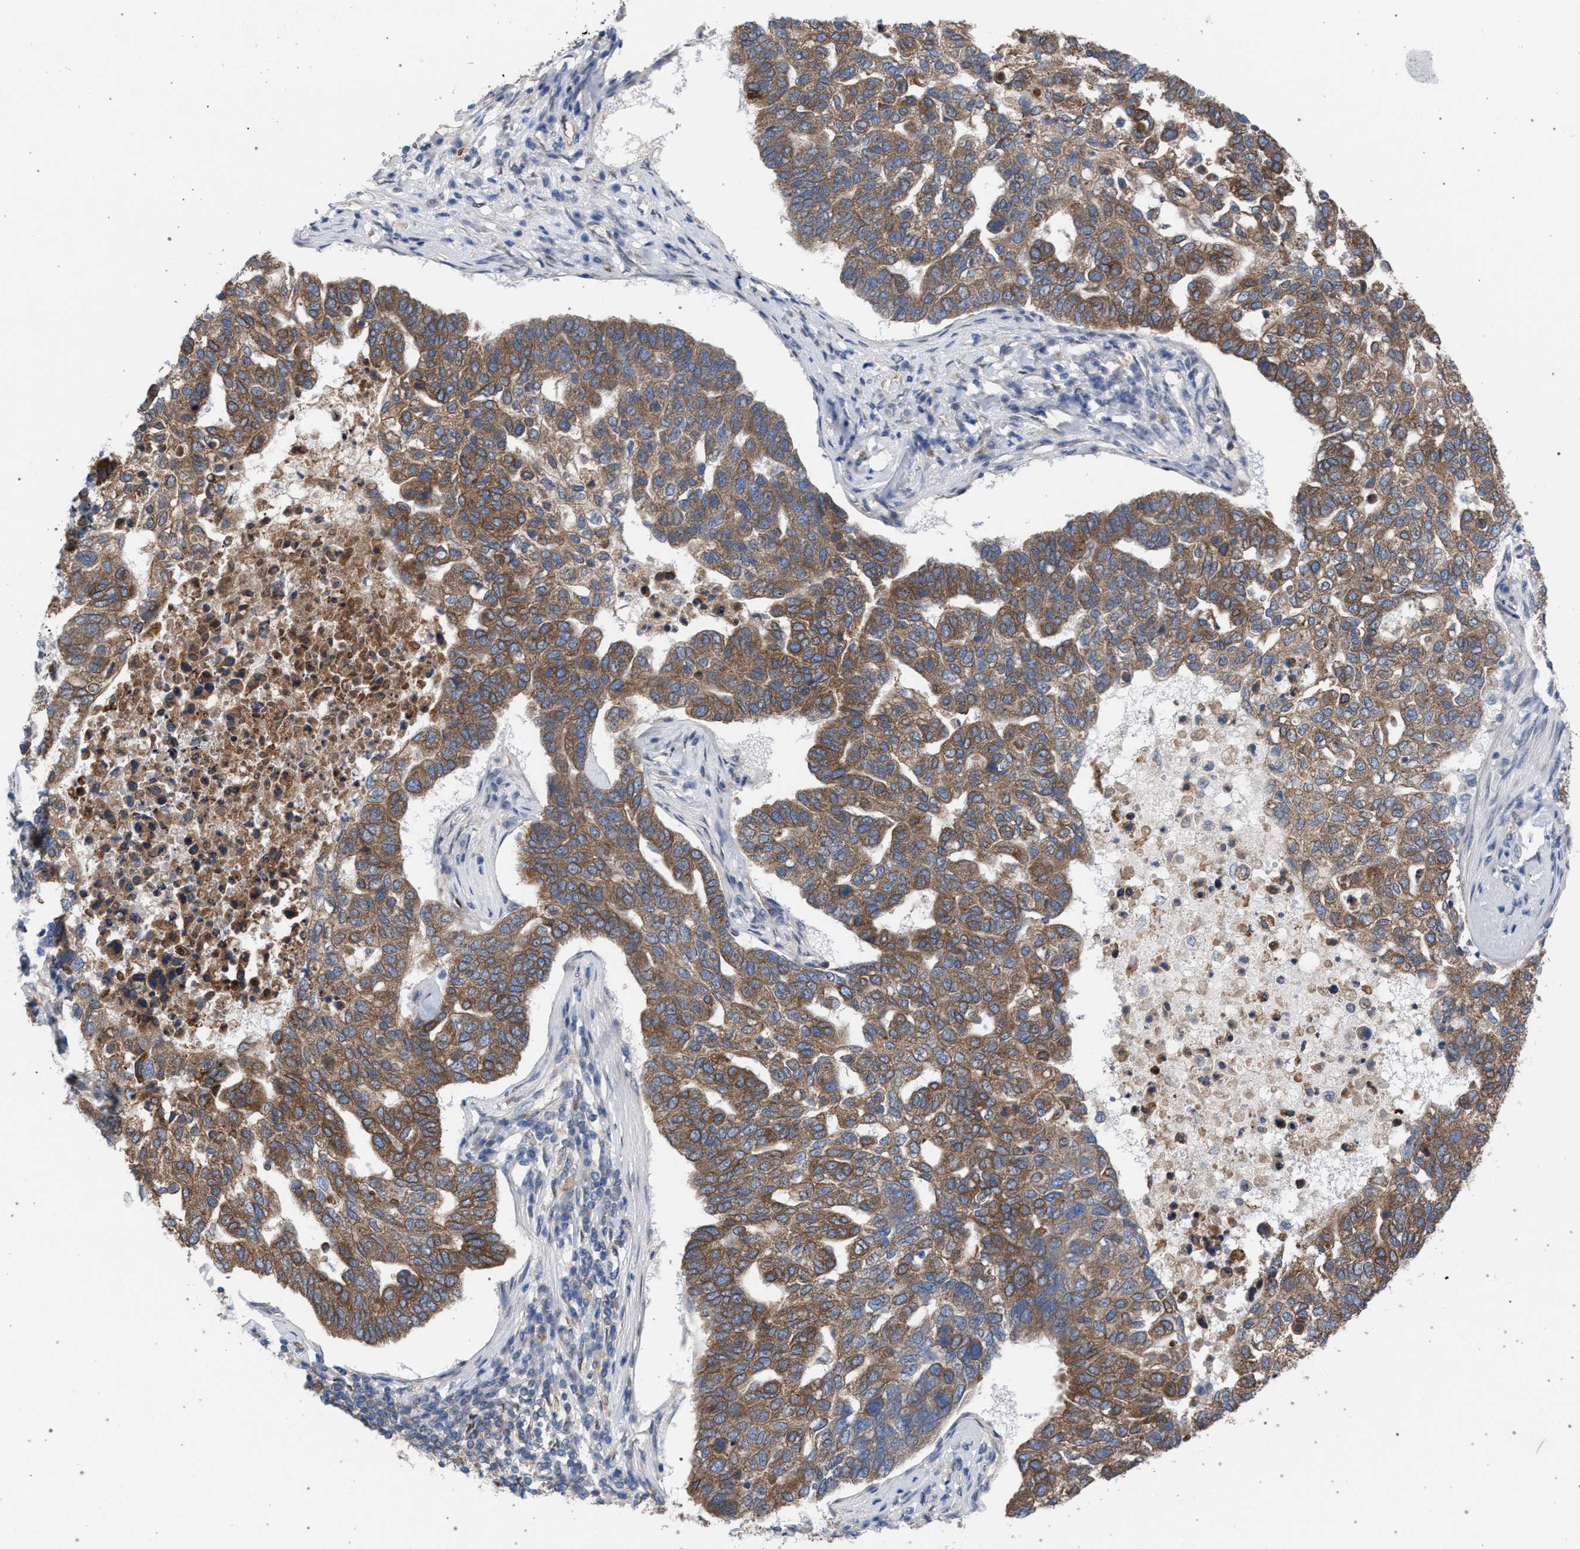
{"staining": {"intensity": "moderate", "quantity": ">75%", "location": "cytoplasmic/membranous"}, "tissue": "pancreatic cancer", "cell_type": "Tumor cells", "image_type": "cancer", "snomed": [{"axis": "morphology", "description": "Adenocarcinoma, NOS"}, {"axis": "topography", "description": "Pancreas"}], "caption": "Immunohistochemical staining of pancreatic cancer displays medium levels of moderate cytoplasmic/membranous protein staining in about >75% of tumor cells.", "gene": "ARPC5L", "patient": {"sex": "female", "age": 61}}